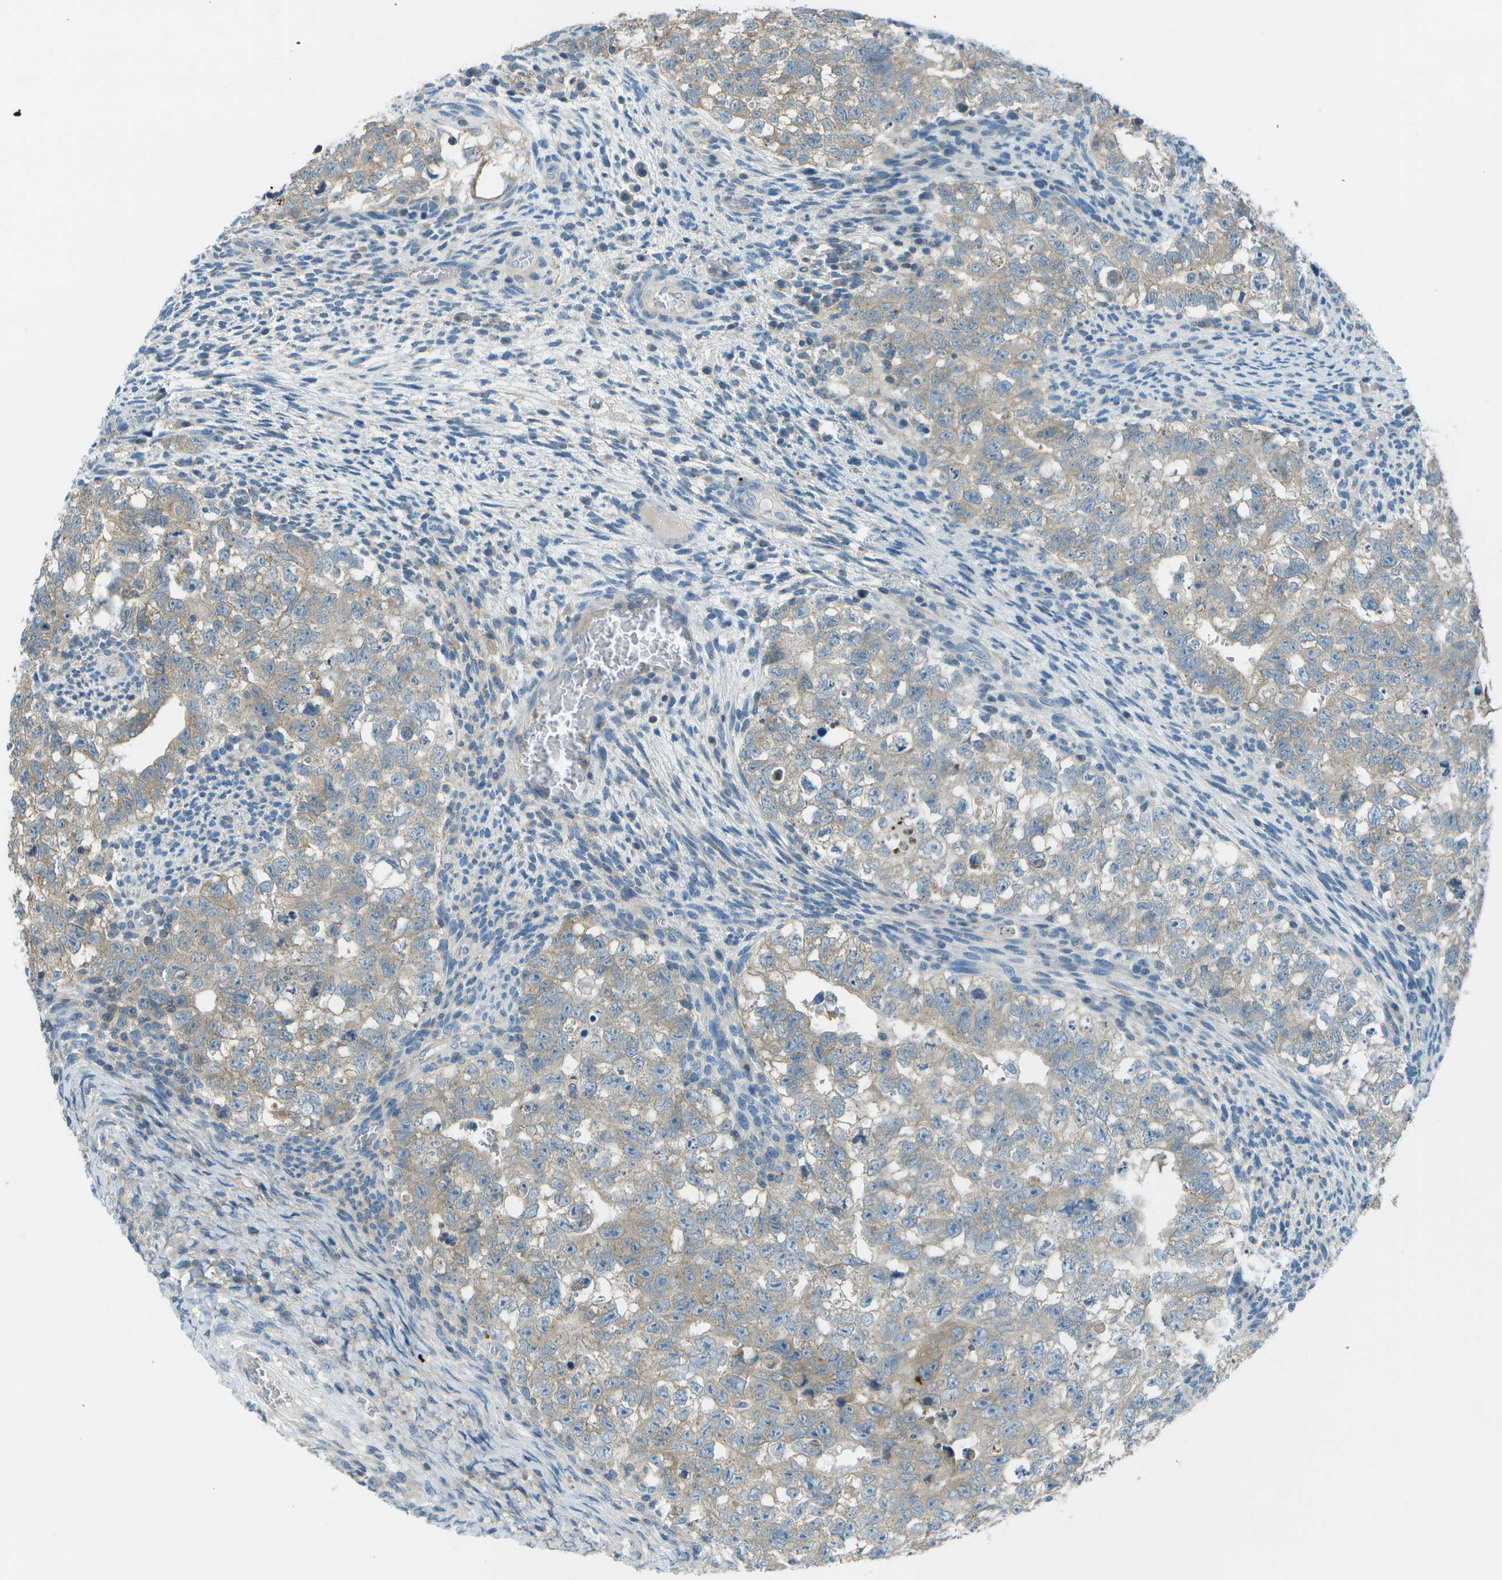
{"staining": {"intensity": "weak", "quantity": "25%-75%", "location": "cytoplasmic/membranous"}, "tissue": "testis cancer", "cell_type": "Tumor cells", "image_type": "cancer", "snomed": [{"axis": "morphology", "description": "Seminoma, NOS"}, {"axis": "morphology", "description": "Carcinoma, Embryonal, NOS"}, {"axis": "topography", "description": "Testis"}], "caption": "Testis cancer (seminoma) stained for a protein (brown) demonstrates weak cytoplasmic/membranous positive positivity in about 25%-75% of tumor cells.", "gene": "LRRC66", "patient": {"sex": "male", "age": 38}}